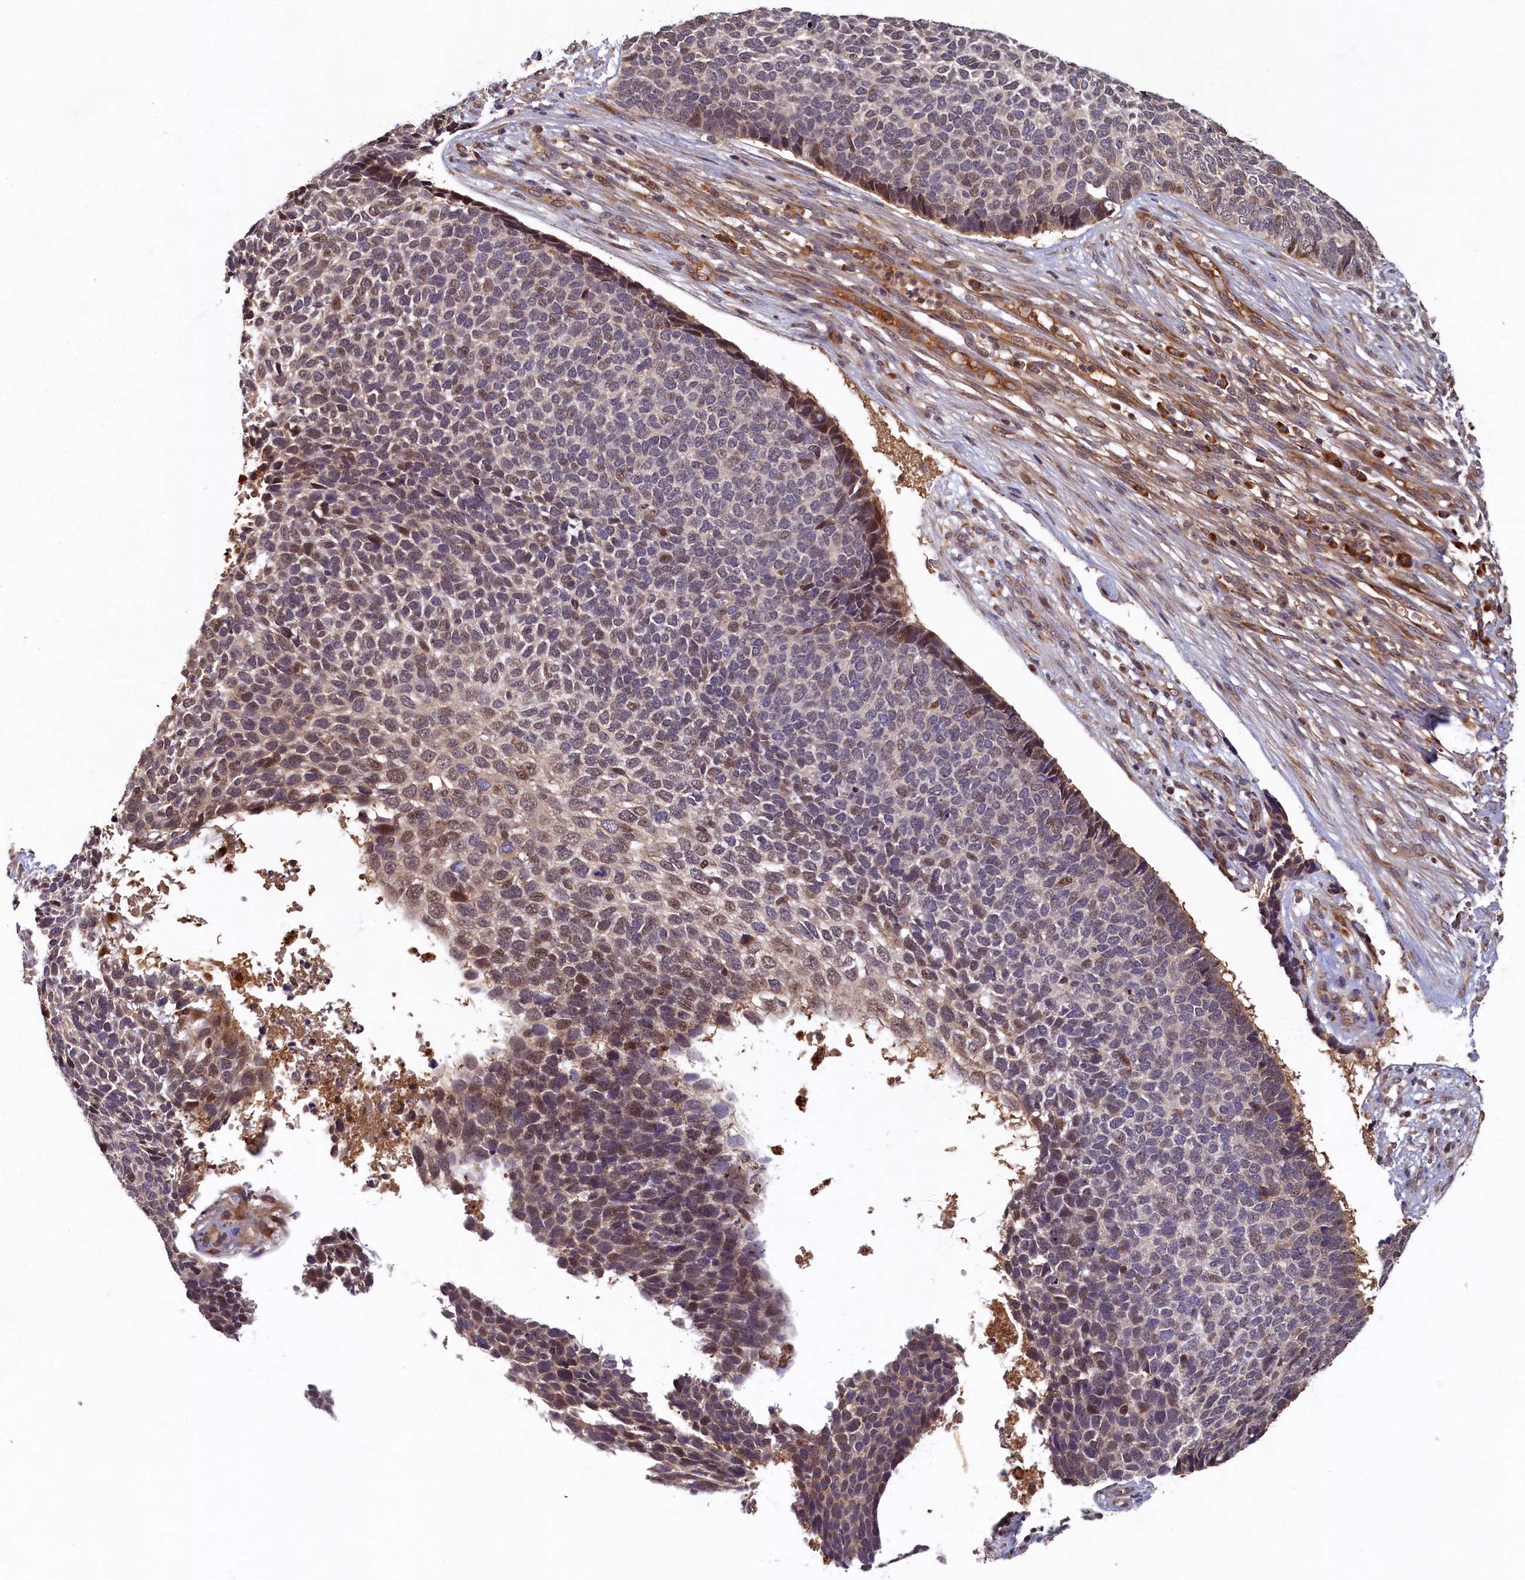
{"staining": {"intensity": "moderate", "quantity": "<25%", "location": "cytoplasmic/membranous,nuclear"}, "tissue": "skin cancer", "cell_type": "Tumor cells", "image_type": "cancer", "snomed": [{"axis": "morphology", "description": "Basal cell carcinoma"}, {"axis": "topography", "description": "Skin"}], "caption": "Protein staining of skin cancer tissue reveals moderate cytoplasmic/membranous and nuclear positivity in about <25% of tumor cells.", "gene": "LCMT2", "patient": {"sex": "female", "age": 84}}